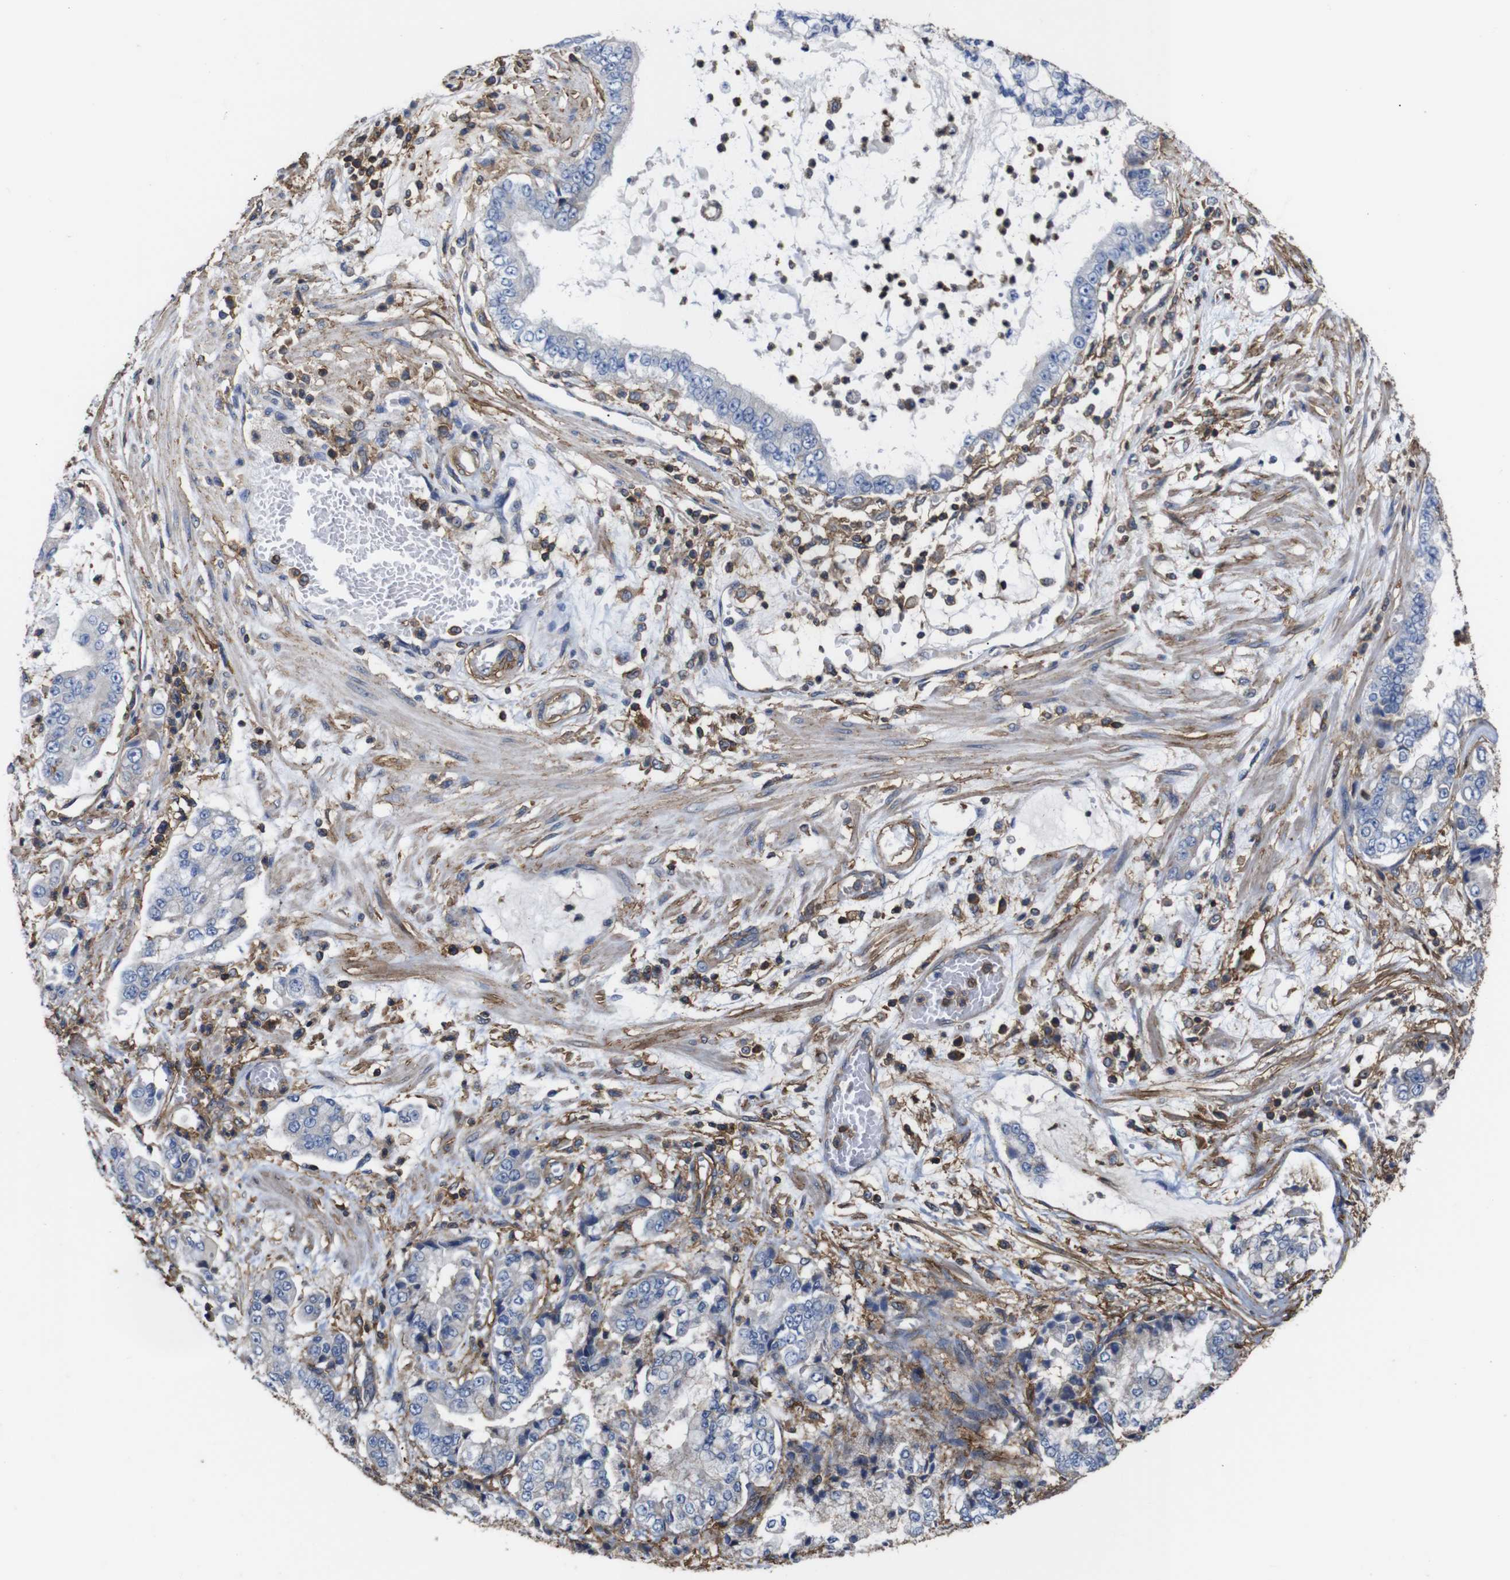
{"staining": {"intensity": "negative", "quantity": "none", "location": "none"}, "tissue": "stomach cancer", "cell_type": "Tumor cells", "image_type": "cancer", "snomed": [{"axis": "morphology", "description": "Adenocarcinoma, NOS"}, {"axis": "topography", "description": "Stomach"}], "caption": "This is a micrograph of IHC staining of adenocarcinoma (stomach), which shows no expression in tumor cells. (DAB (3,3'-diaminobenzidine) immunohistochemistry with hematoxylin counter stain).", "gene": "PI4KA", "patient": {"sex": "male", "age": 76}}